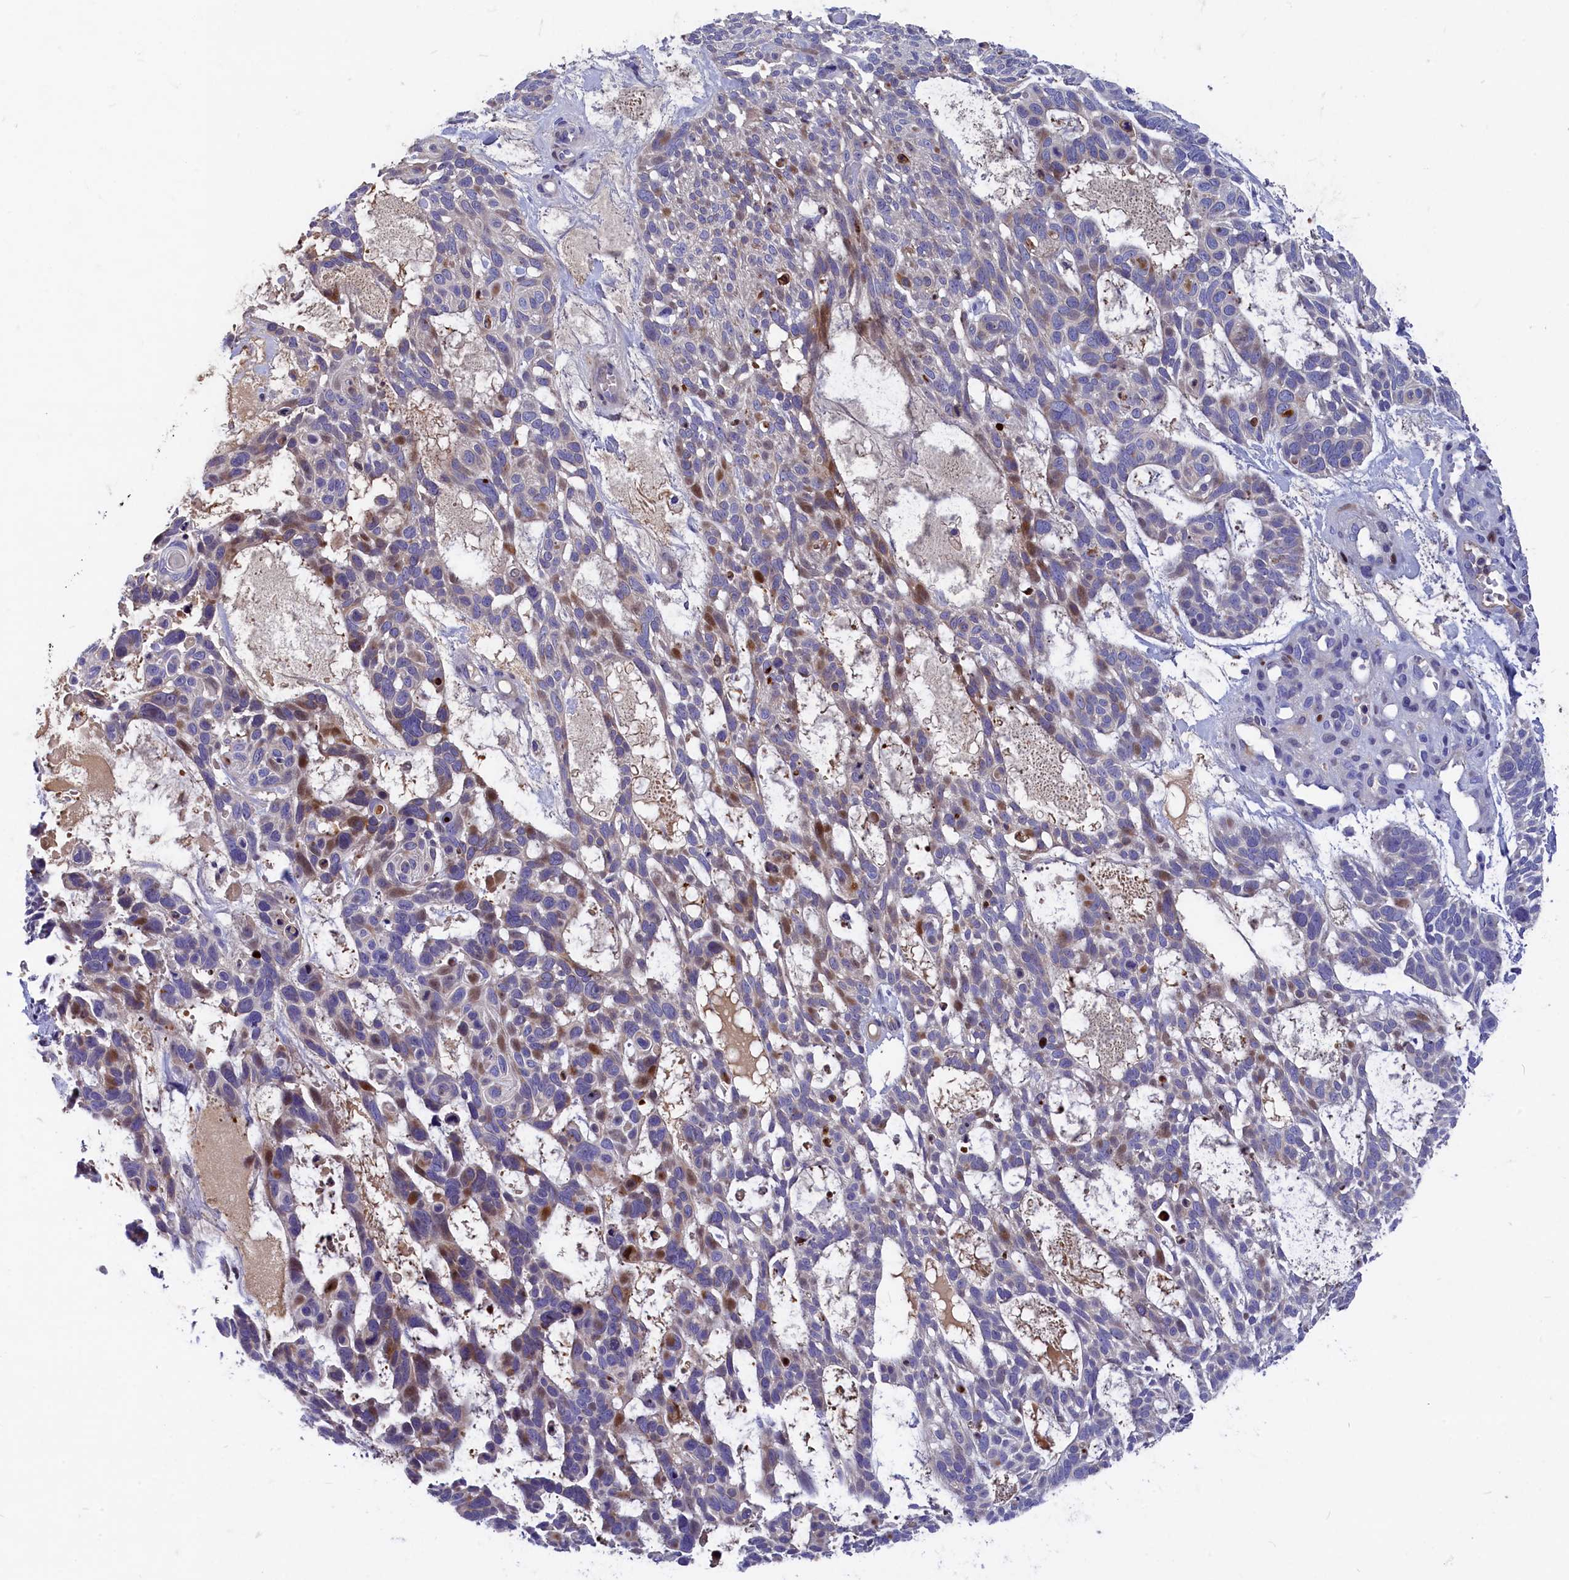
{"staining": {"intensity": "moderate", "quantity": "<25%", "location": "cytoplasmic/membranous,nuclear"}, "tissue": "skin cancer", "cell_type": "Tumor cells", "image_type": "cancer", "snomed": [{"axis": "morphology", "description": "Basal cell carcinoma"}, {"axis": "topography", "description": "Skin"}], "caption": "Immunohistochemistry (IHC) of skin basal cell carcinoma reveals low levels of moderate cytoplasmic/membranous and nuclear positivity in approximately <25% of tumor cells. (DAB (3,3'-diaminobenzidine) = brown stain, brightfield microscopy at high magnification).", "gene": "NKPD1", "patient": {"sex": "male", "age": 88}}